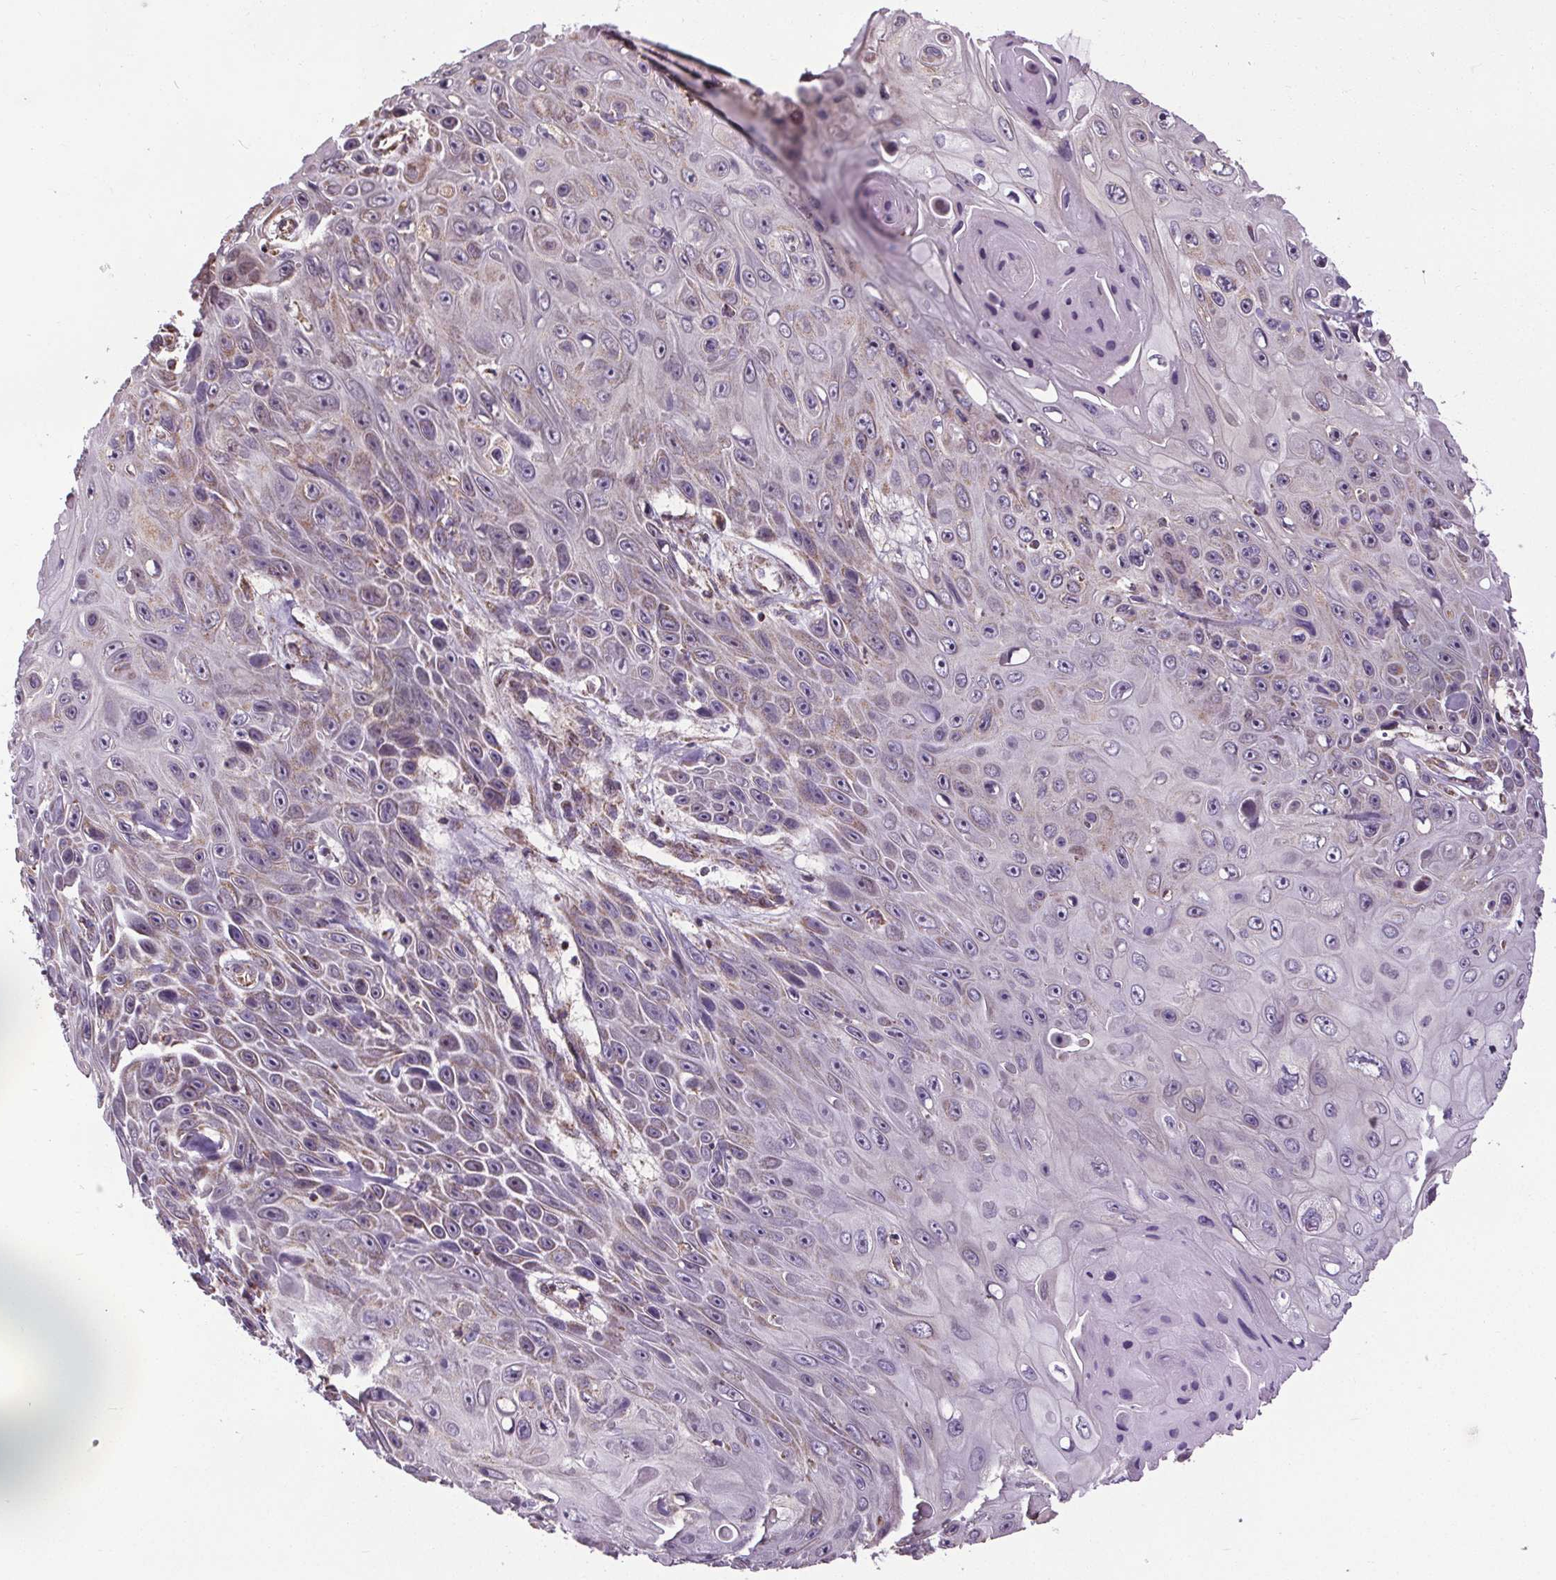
{"staining": {"intensity": "weak", "quantity": "<25%", "location": "cytoplasmic/membranous"}, "tissue": "skin cancer", "cell_type": "Tumor cells", "image_type": "cancer", "snomed": [{"axis": "morphology", "description": "Squamous cell carcinoma, NOS"}, {"axis": "topography", "description": "Skin"}], "caption": "Tumor cells show no significant staining in squamous cell carcinoma (skin).", "gene": "ZNF548", "patient": {"sex": "male", "age": 82}}